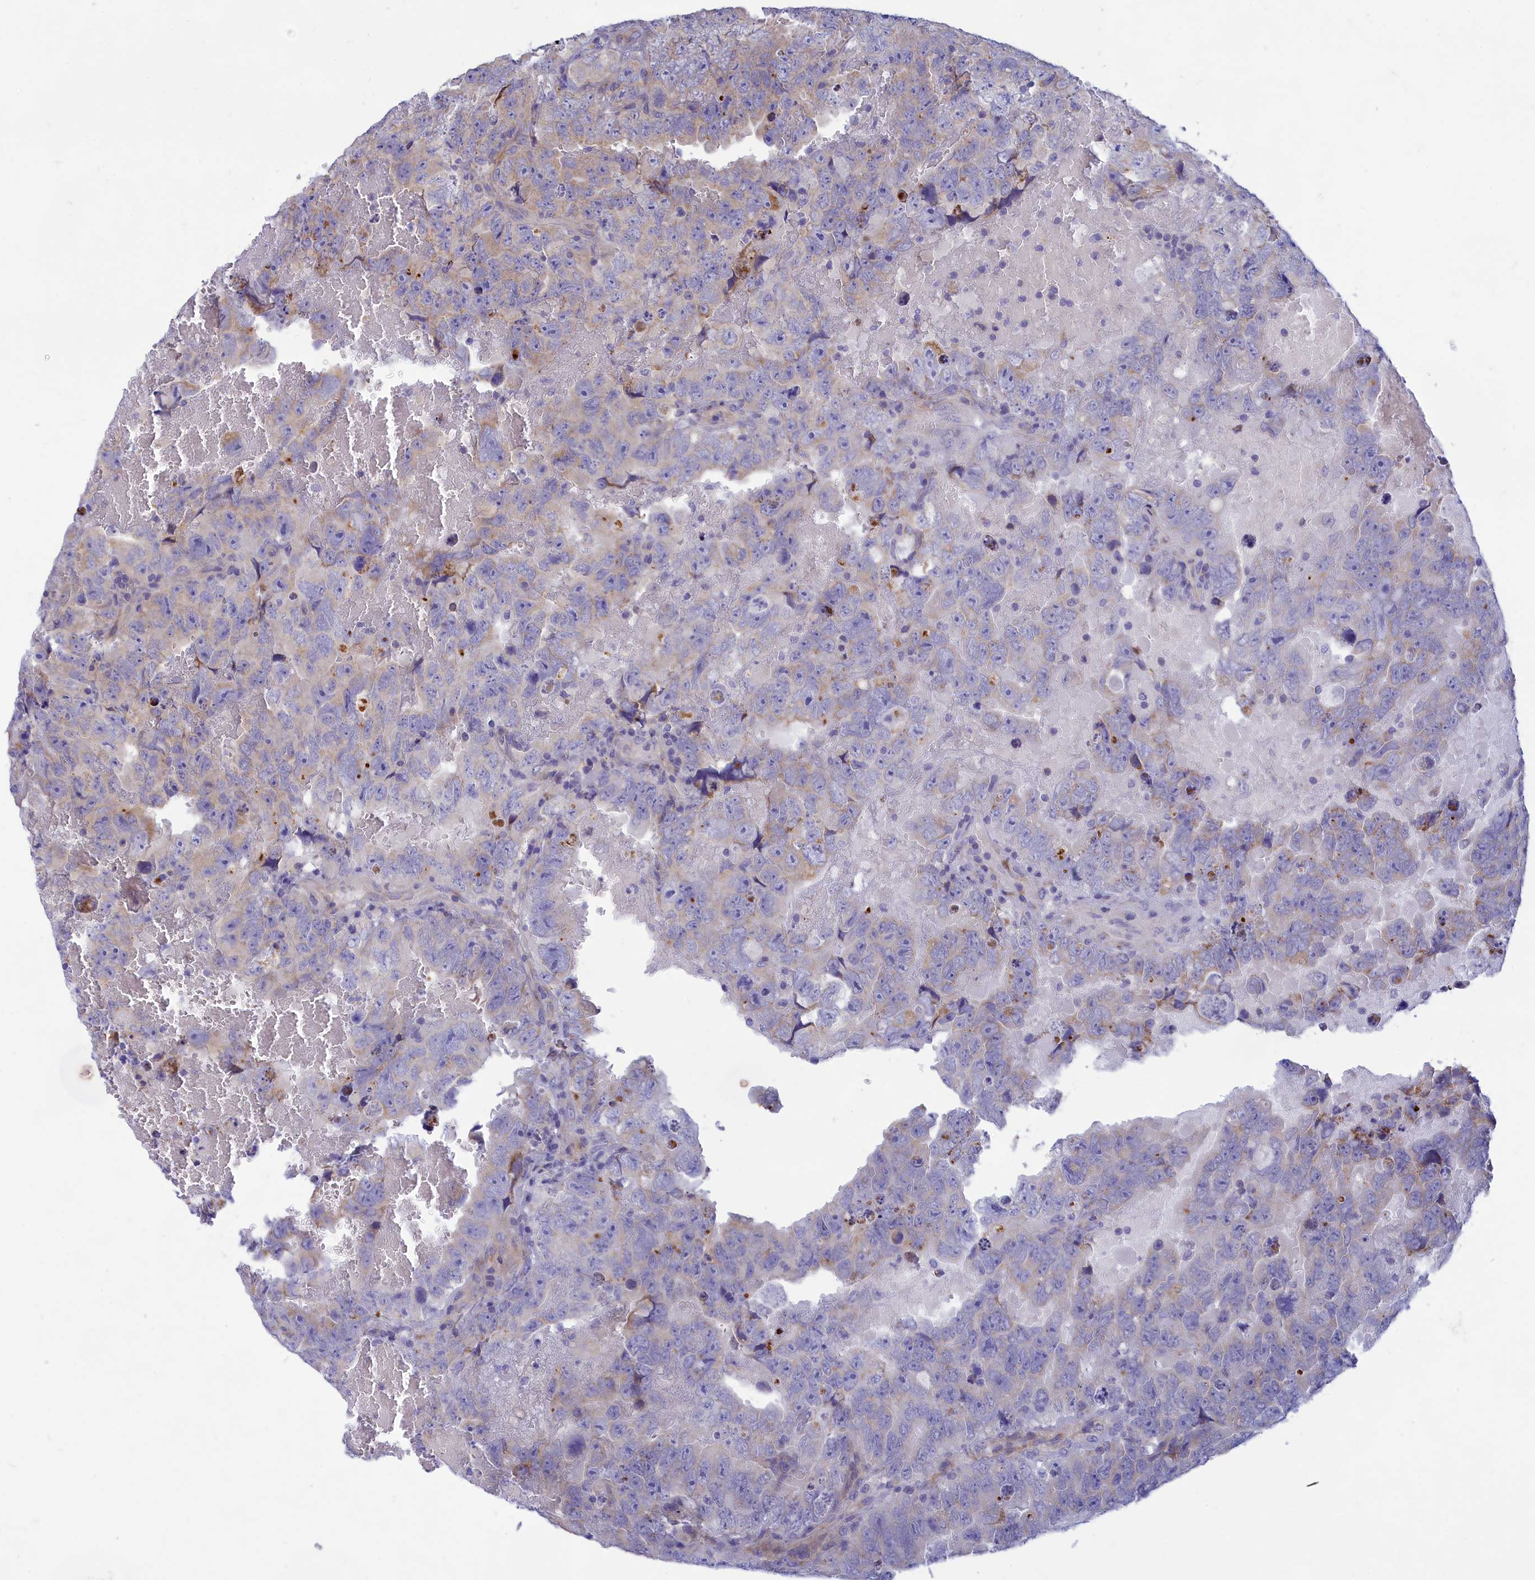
{"staining": {"intensity": "negative", "quantity": "none", "location": "none"}, "tissue": "testis cancer", "cell_type": "Tumor cells", "image_type": "cancer", "snomed": [{"axis": "morphology", "description": "Carcinoma, Embryonal, NOS"}, {"axis": "topography", "description": "Testis"}], "caption": "A photomicrograph of testis cancer stained for a protein reveals no brown staining in tumor cells. Nuclei are stained in blue.", "gene": "TMEM30B", "patient": {"sex": "male", "age": 45}}